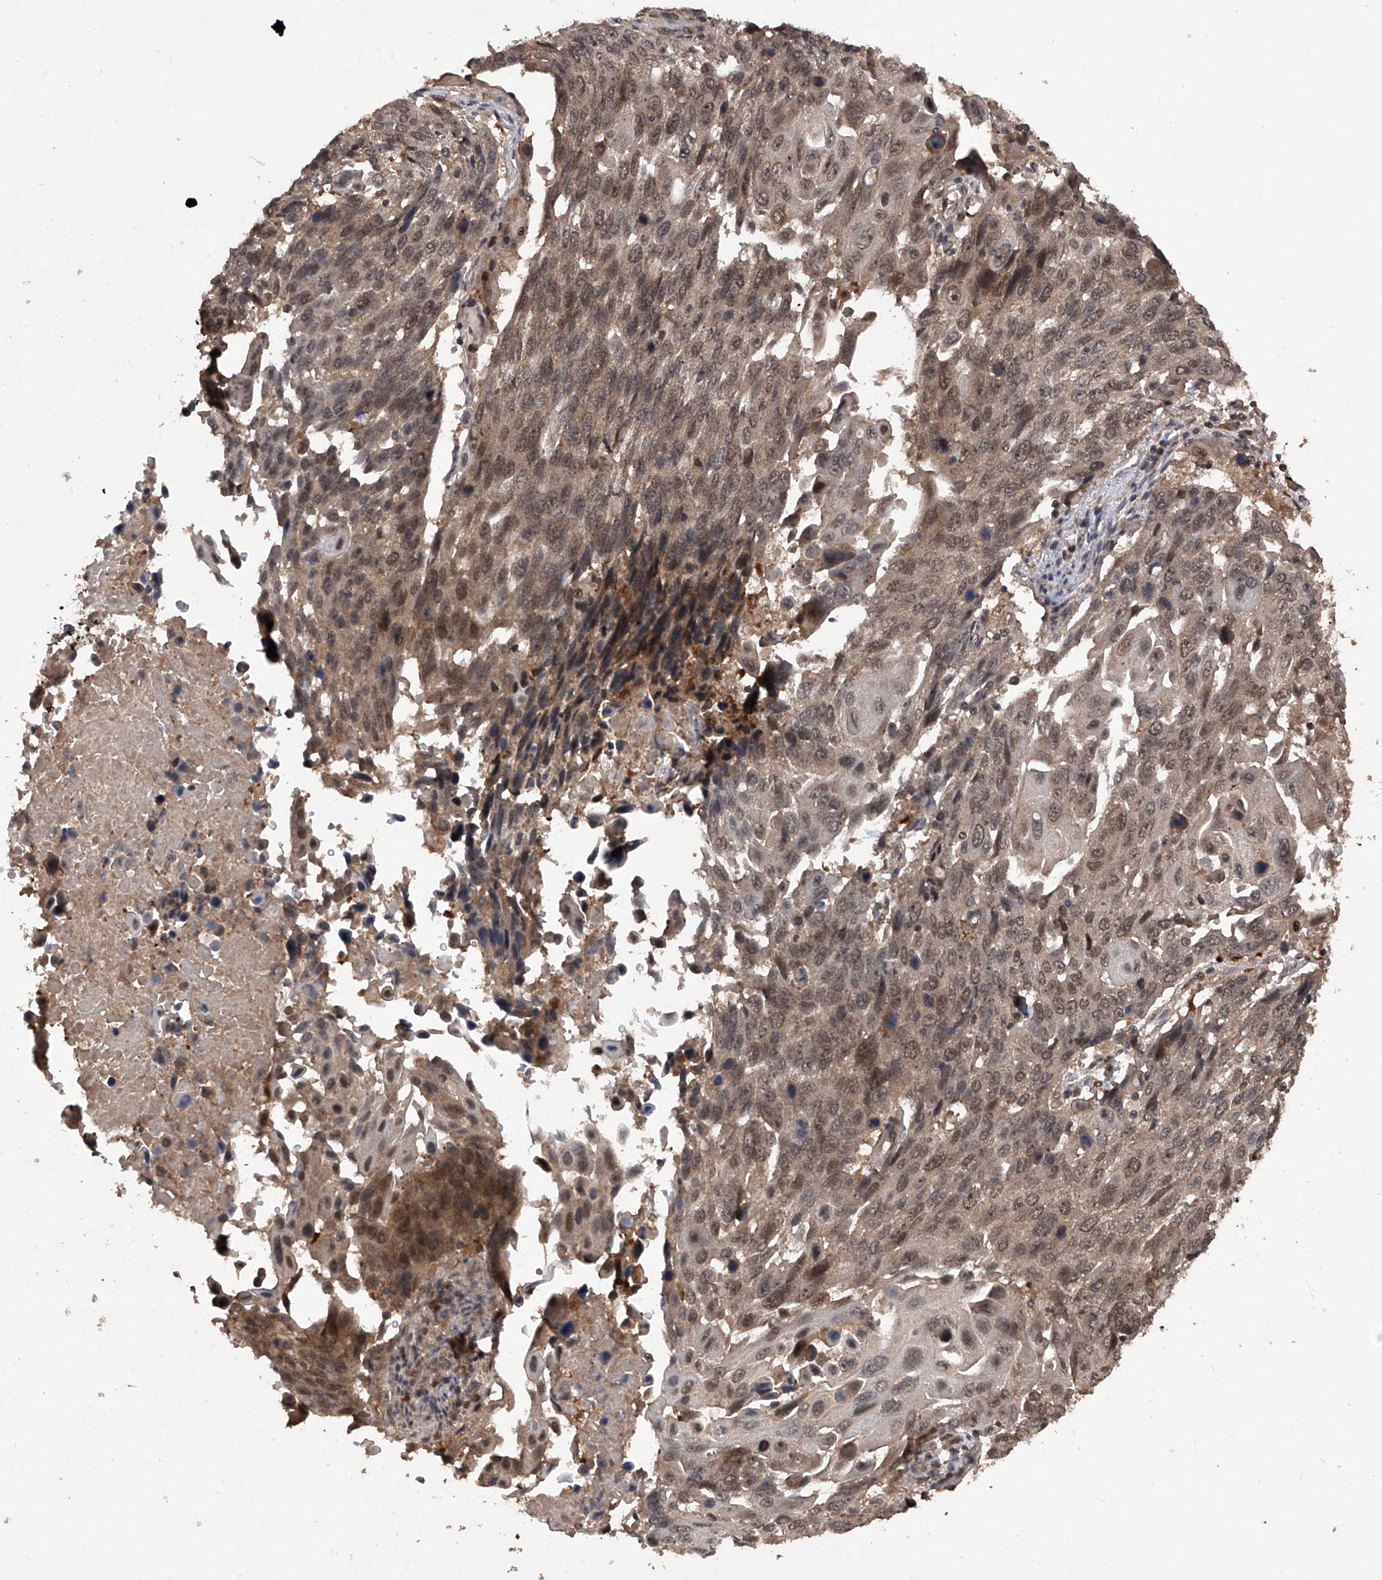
{"staining": {"intensity": "moderate", "quantity": ">75%", "location": "nuclear"}, "tissue": "lung cancer", "cell_type": "Tumor cells", "image_type": "cancer", "snomed": [{"axis": "morphology", "description": "Squamous cell carcinoma, NOS"}, {"axis": "topography", "description": "Lung"}], "caption": "Protein staining by immunohistochemistry reveals moderate nuclear expression in about >75% of tumor cells in lung cancer (squamous cell carcinoma).", "gene": "LYSMD4", "patient": {"sex": "male", "age": 66}}